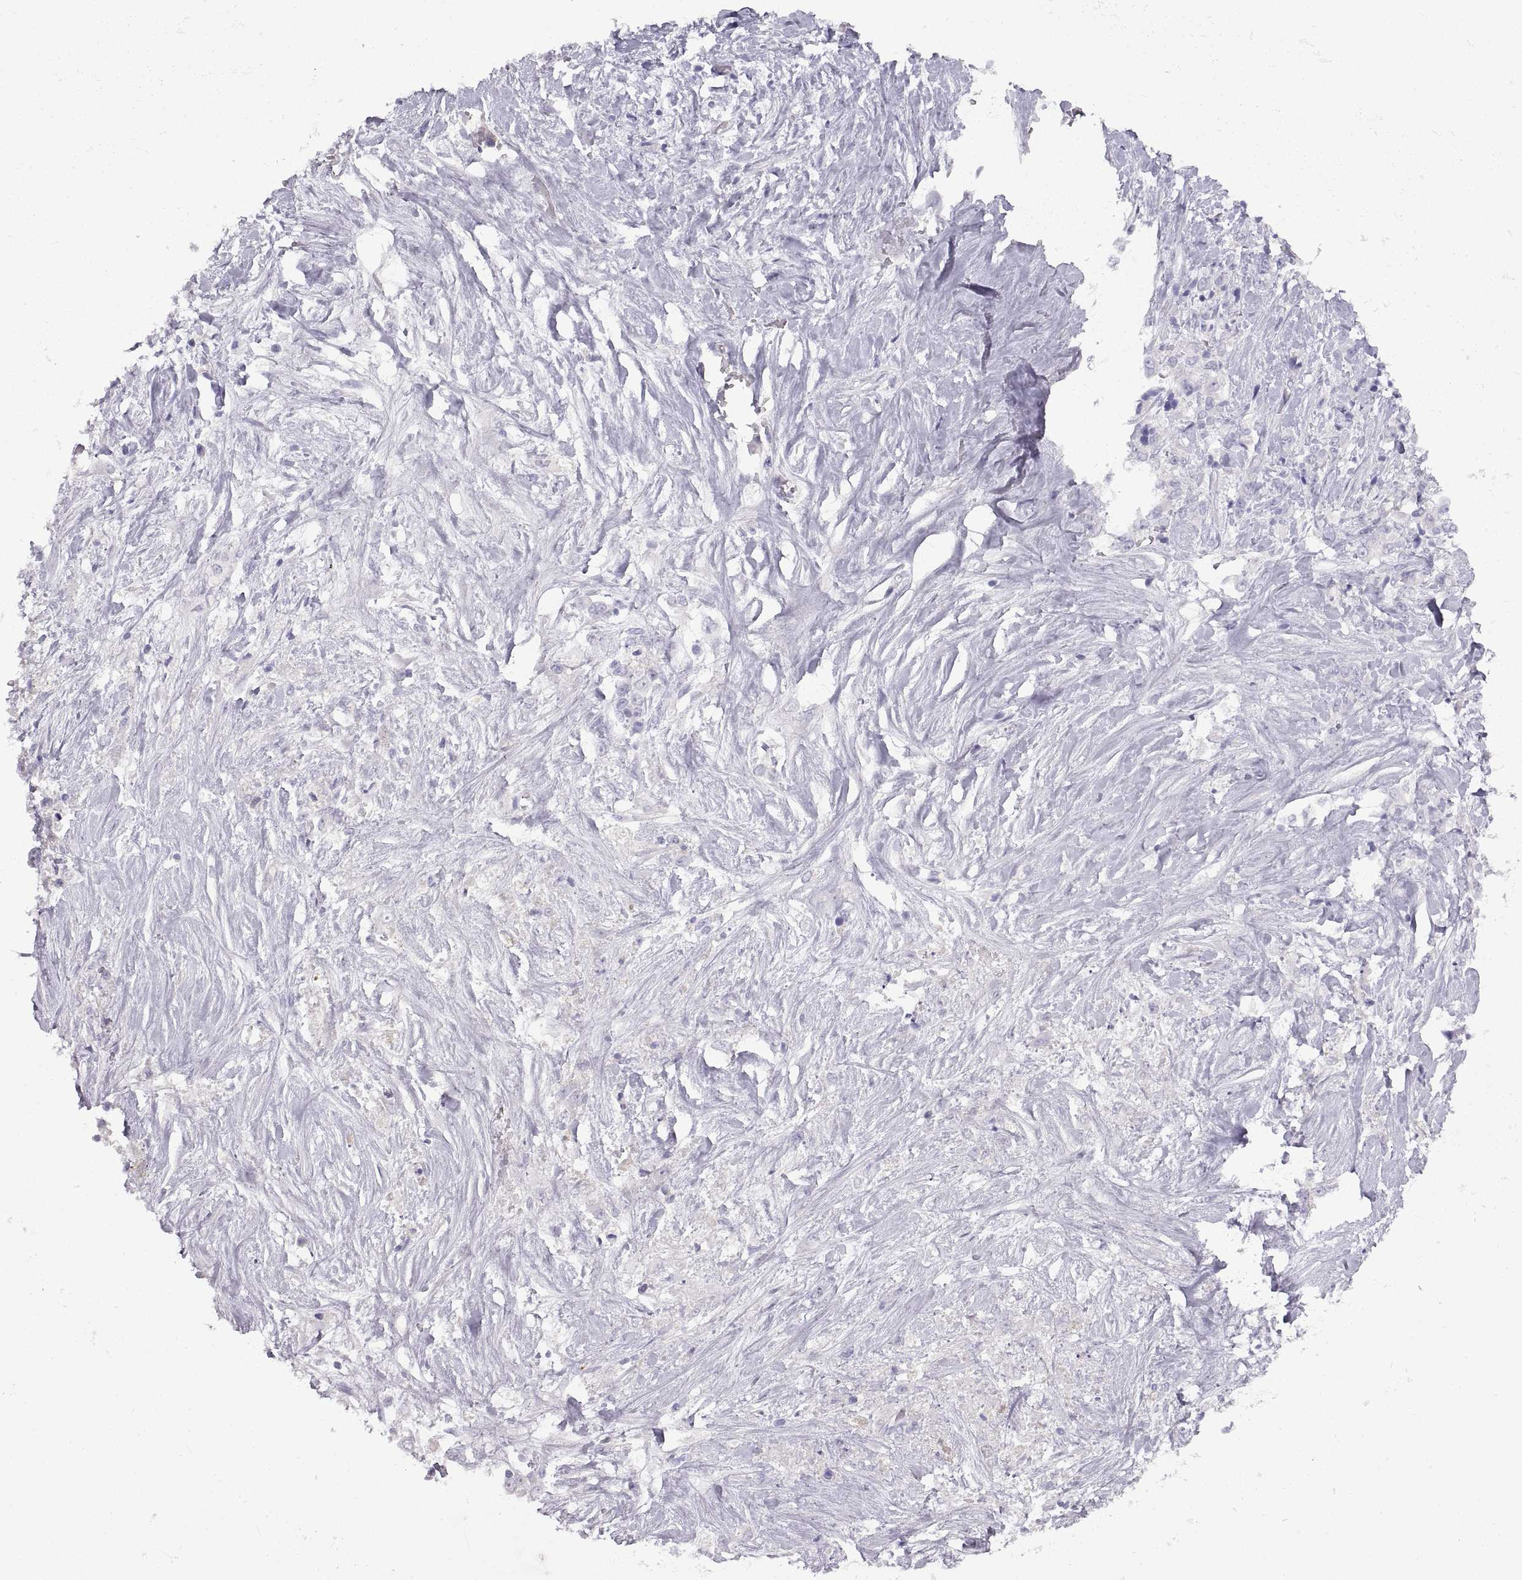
{"staining": {"intensity": "negative", "quantity": "none", "location": "none"}, "tissue": "stomach cancer", "cell_type": "Tumor cells", "image_type": "cancer", "snomed": [{"axis": "morphology", "description": "Adenocarcinoma, NOS"}, {"axis": "topography", "description": "Stomach"}], "caption": "DAB (3,3'-diaminobenzidine) immunohistochemical staining of human adenocarcinoma (stomach) demonstrates no significant expression in tumor cells. The staining was performed using DAB (3,3'-diaminobenzidine) to visualize the protein expression in brown, while the nuclei were stained in blue with hematoxylin (Magnification: 20x).", "gene": "CRYBB3", "patient": {"sex": "female", "age": 76}}